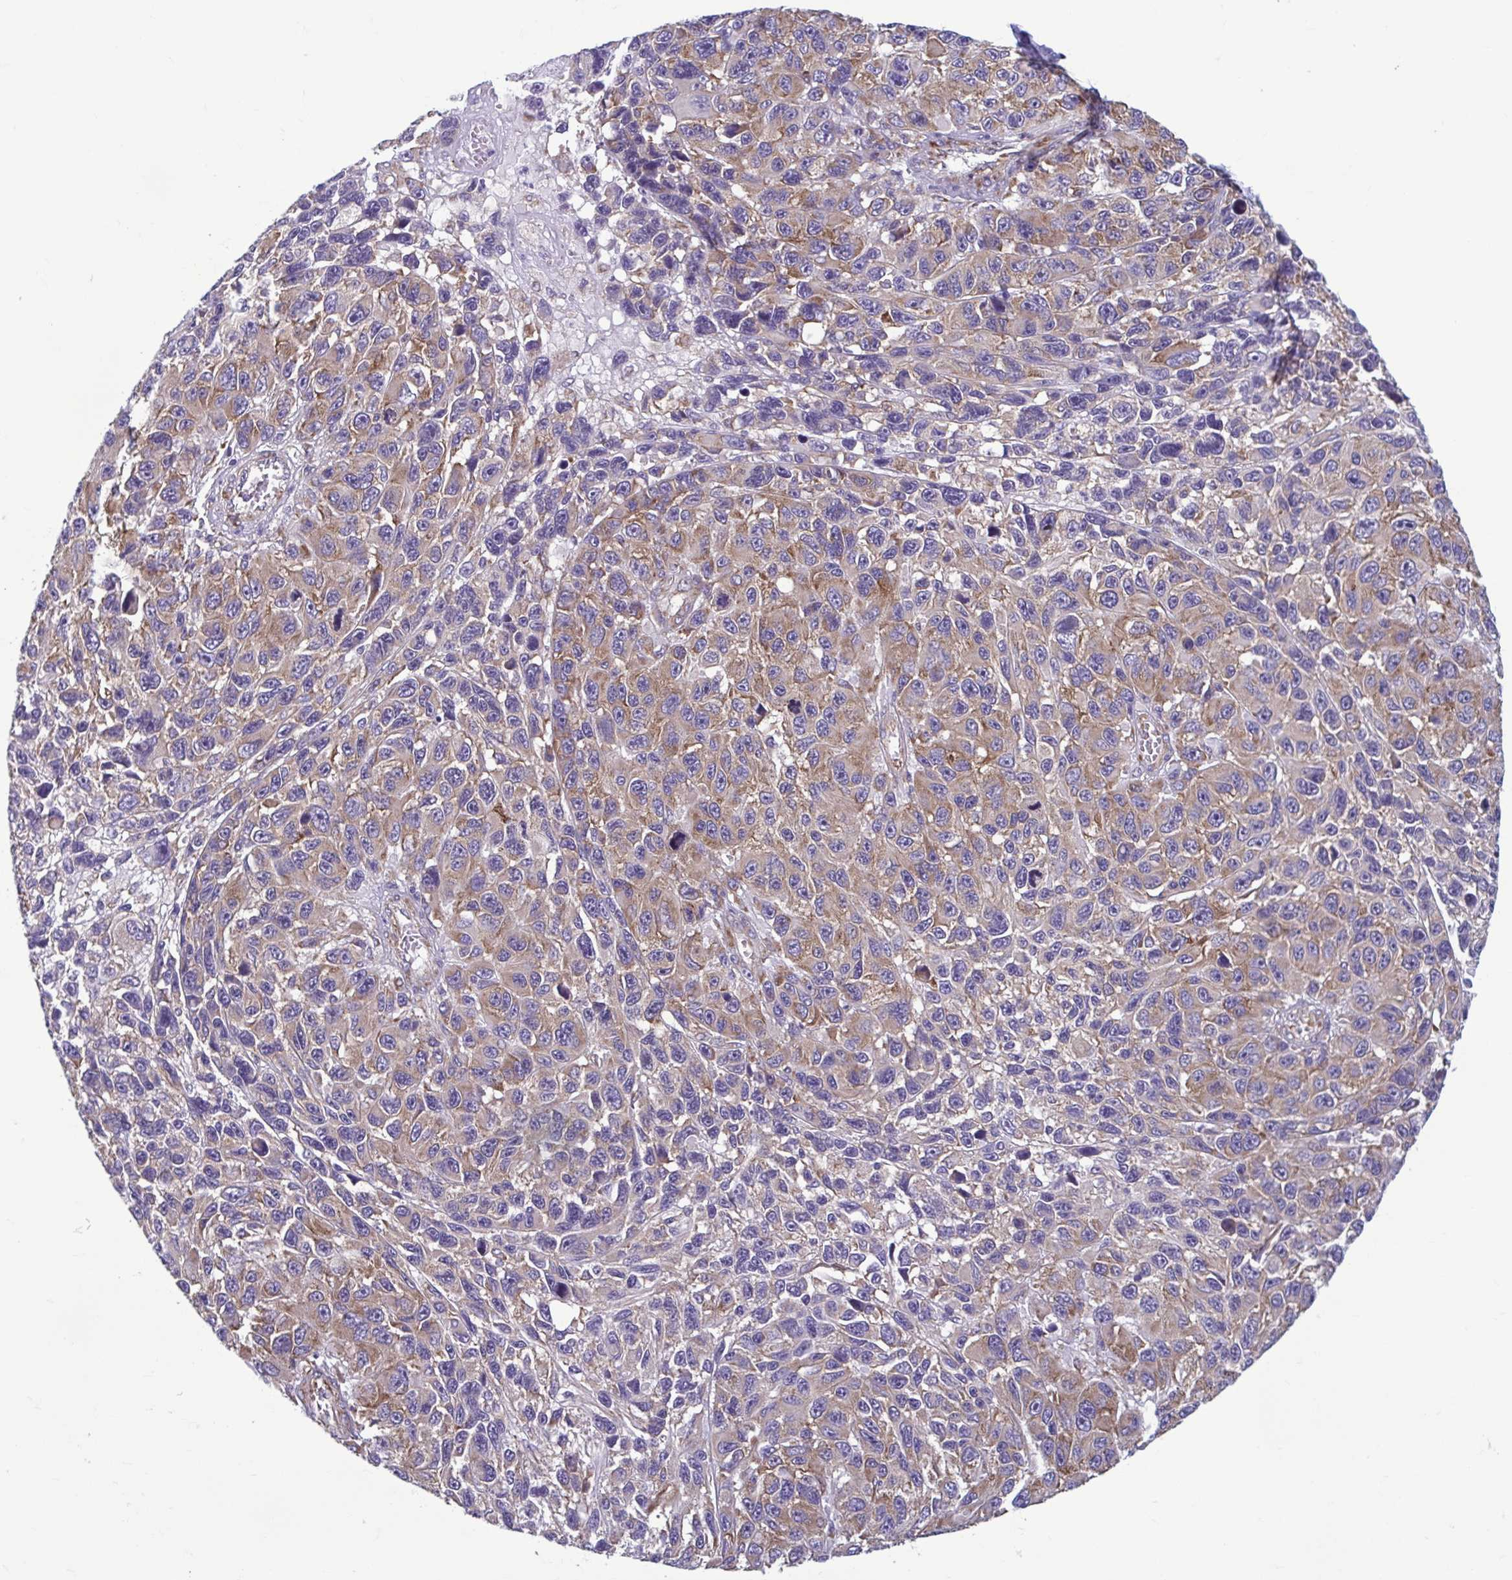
{"staining": {"intensity": "weak", "quantity": ">75%", "location": "cytoplasmic/membranous"}, "tissue": "melanoma", "cell_type": "Tumor cells", "image_type": "cancer", "snomed": [{"axis": "morphology", "description": "Malignant melanoma, NOS"}, {"axis": "topography", "description": "Skin"}], "caption": "This photomicrograph reveals malignant melanoma stained with IHC to label a protein in brown. The cytoplasmic/membranous of tumor cells show weak positivity for the protein. Nuclei are counter-stained blue.", "gene": "RPS16", "patient": {"sex": "male", "age": 53}}